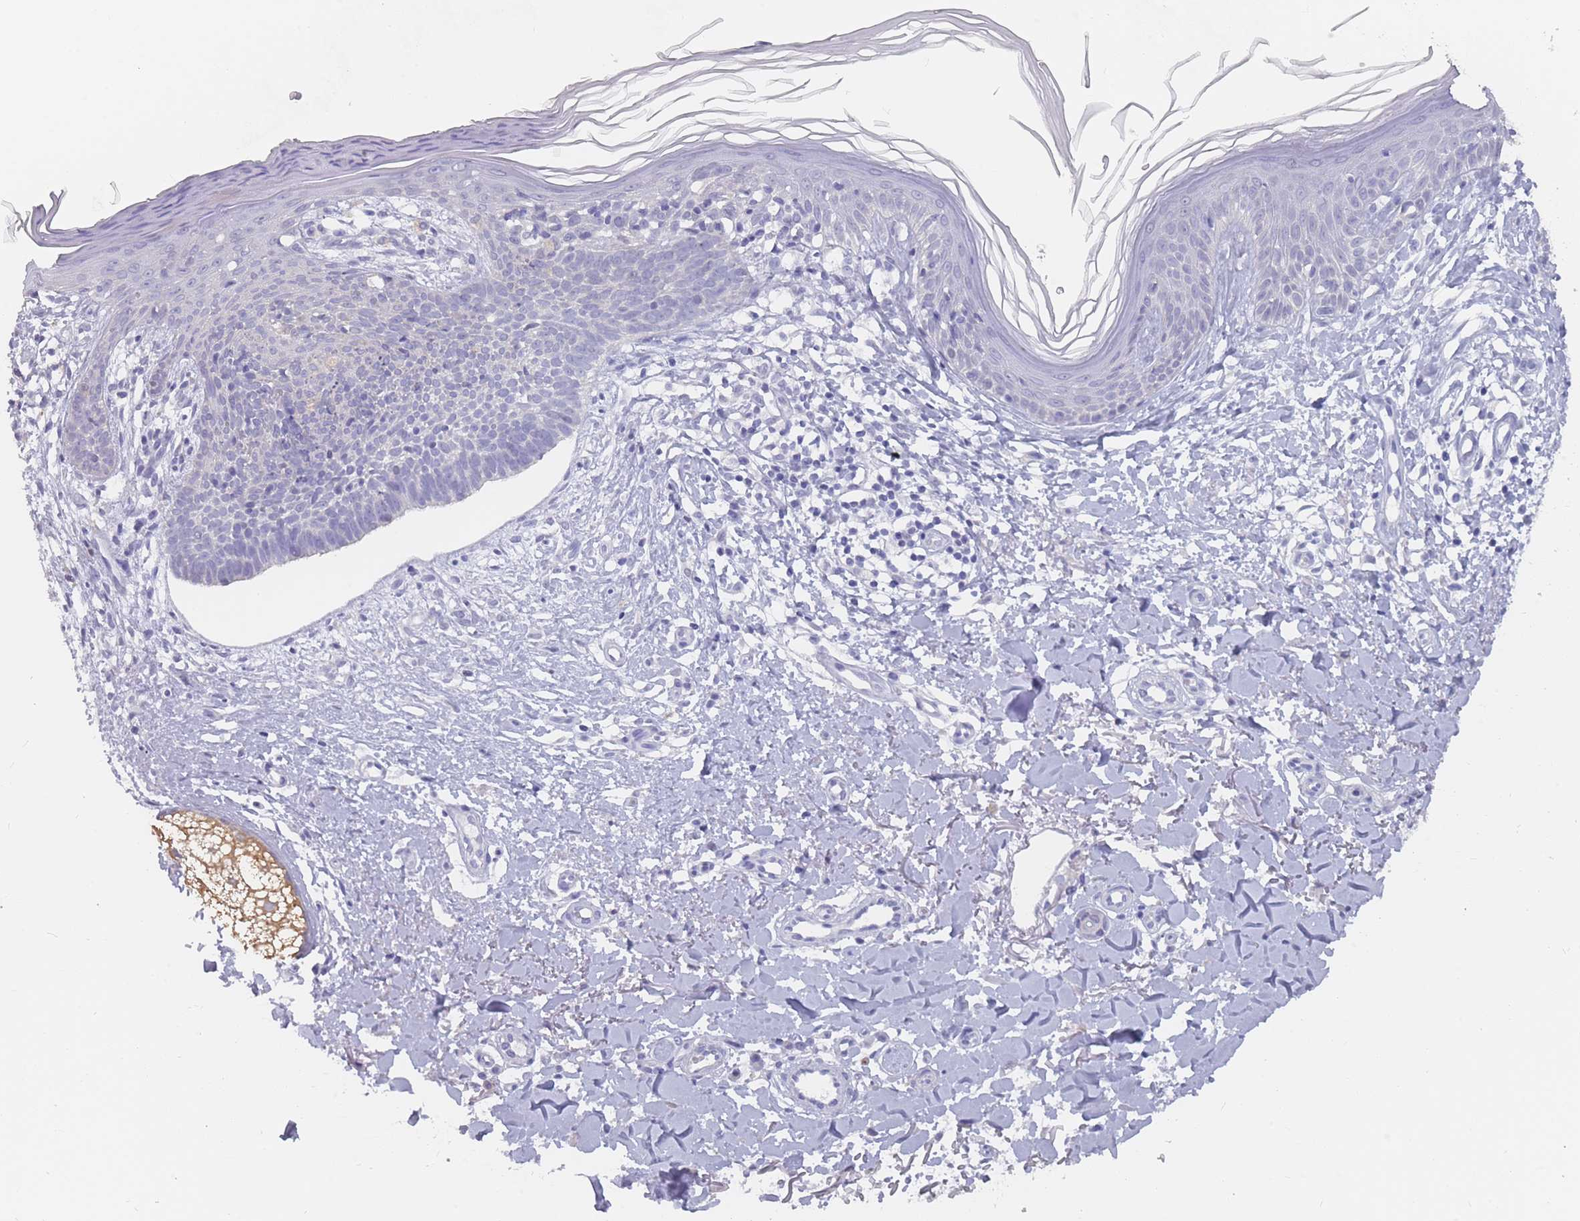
{"staining": {"intensity": "negative", "quantity": "none", "location": "none"}, "tissue": "skin cancer", "cell_type": "Tumor cells", "image_type": "cancer", "snomed": [{"axis": "morphology", "description": "Basal cell carcinoma"}, {"axis": "topography", "description": "Skin"}], "caption": "This is an immunohistochemistry (IHC) image of human skin basal cell carcinoma. There is no positivity in tumor cells.", "gene": "CYP51A1", "patient": {"sex": "male", "age": 78}}